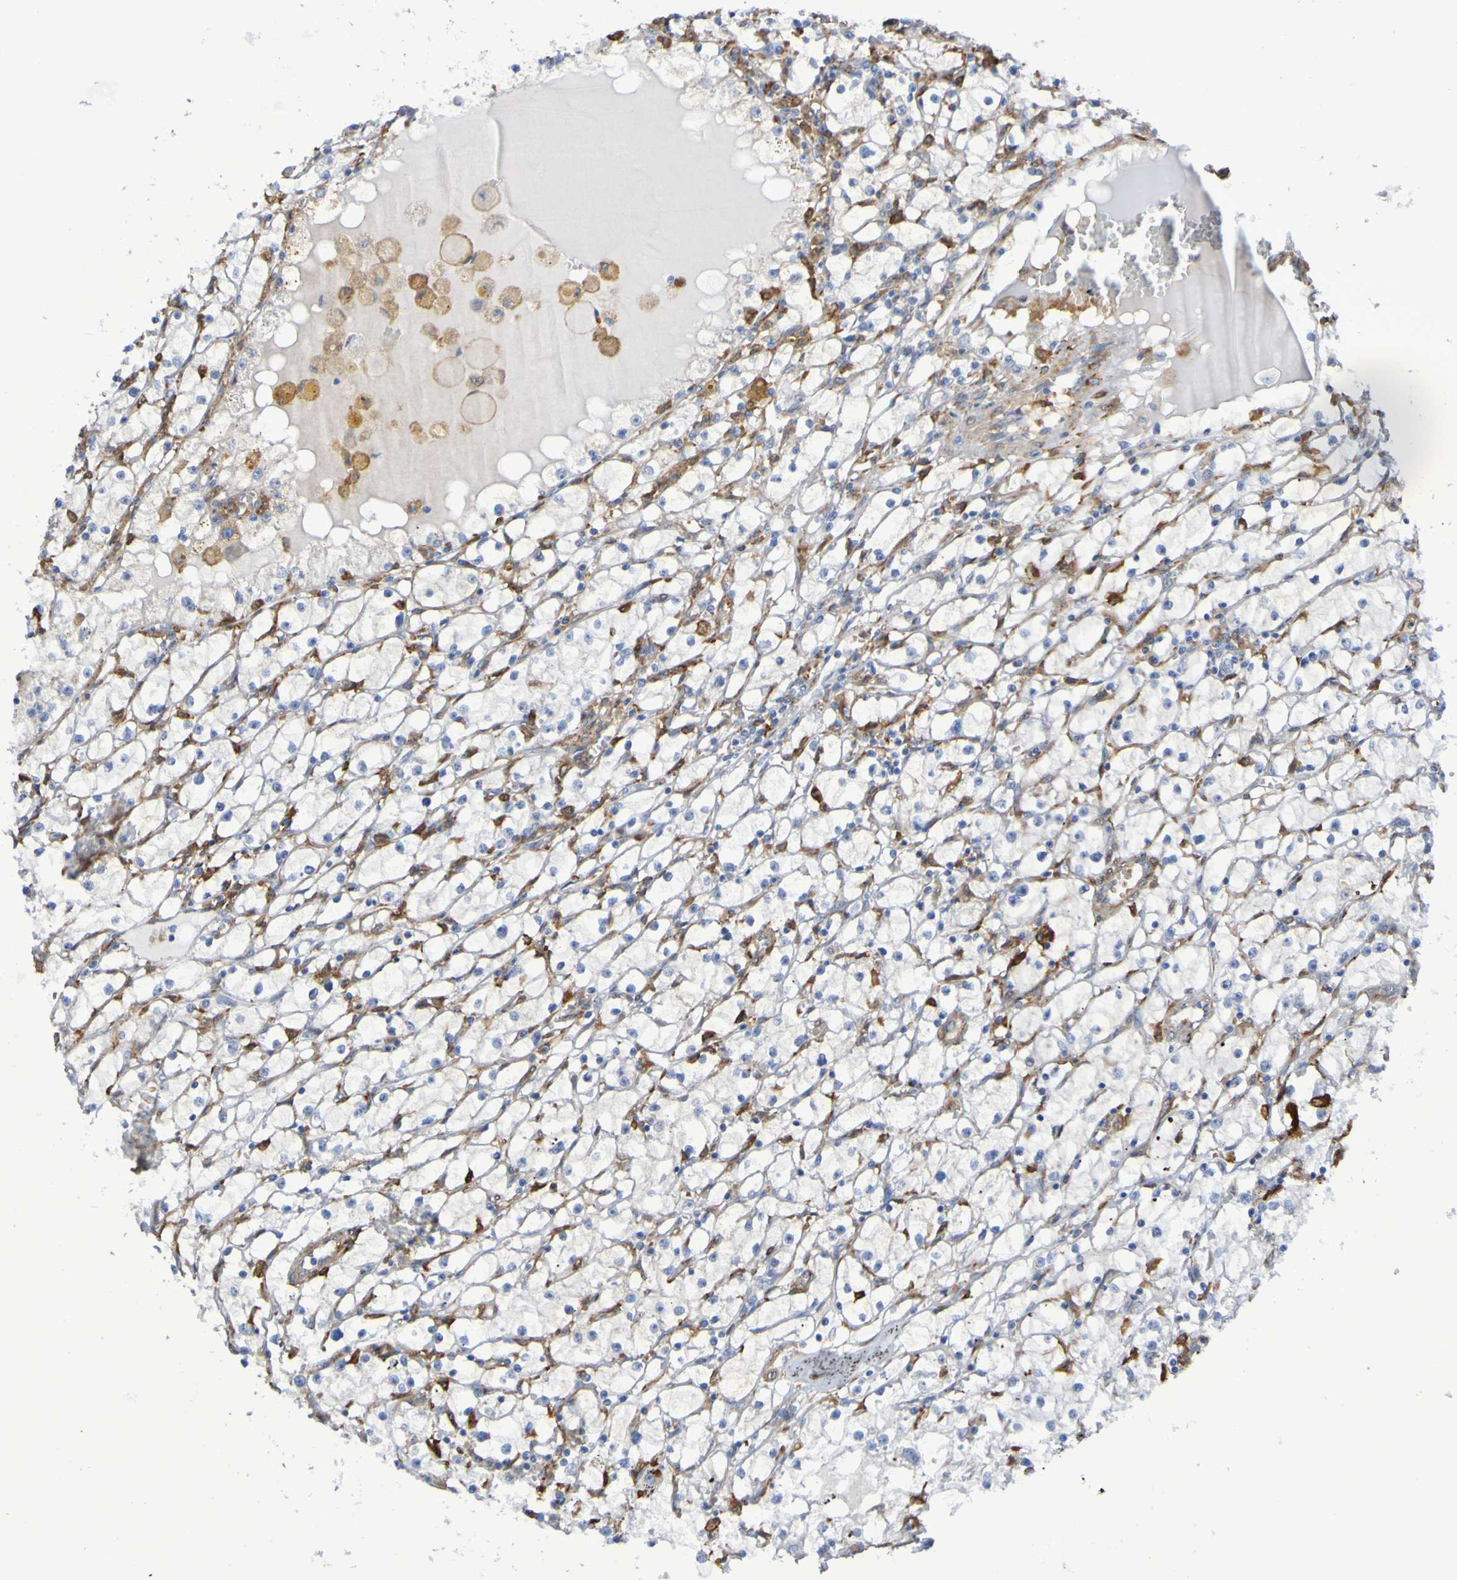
{"staining": {"intensity": "negative", "quantity": "none", "location": "none"}, "tissue": "renal cancer", "cell_type": "Tumor cells", "image_type": "cancer", "snomed": [{"axis": "morphology", "description": "Adenocarcinoma, NOS"}, {"axis": "topography", "description": "Kidney"}], "caption": "A micrograph of renal cancer (adenocarcinoma) stained for a protein shows no brown staining in tumor cells.", "gene": "SCRG1", "patient": {"sex": "male", "age": 56}}